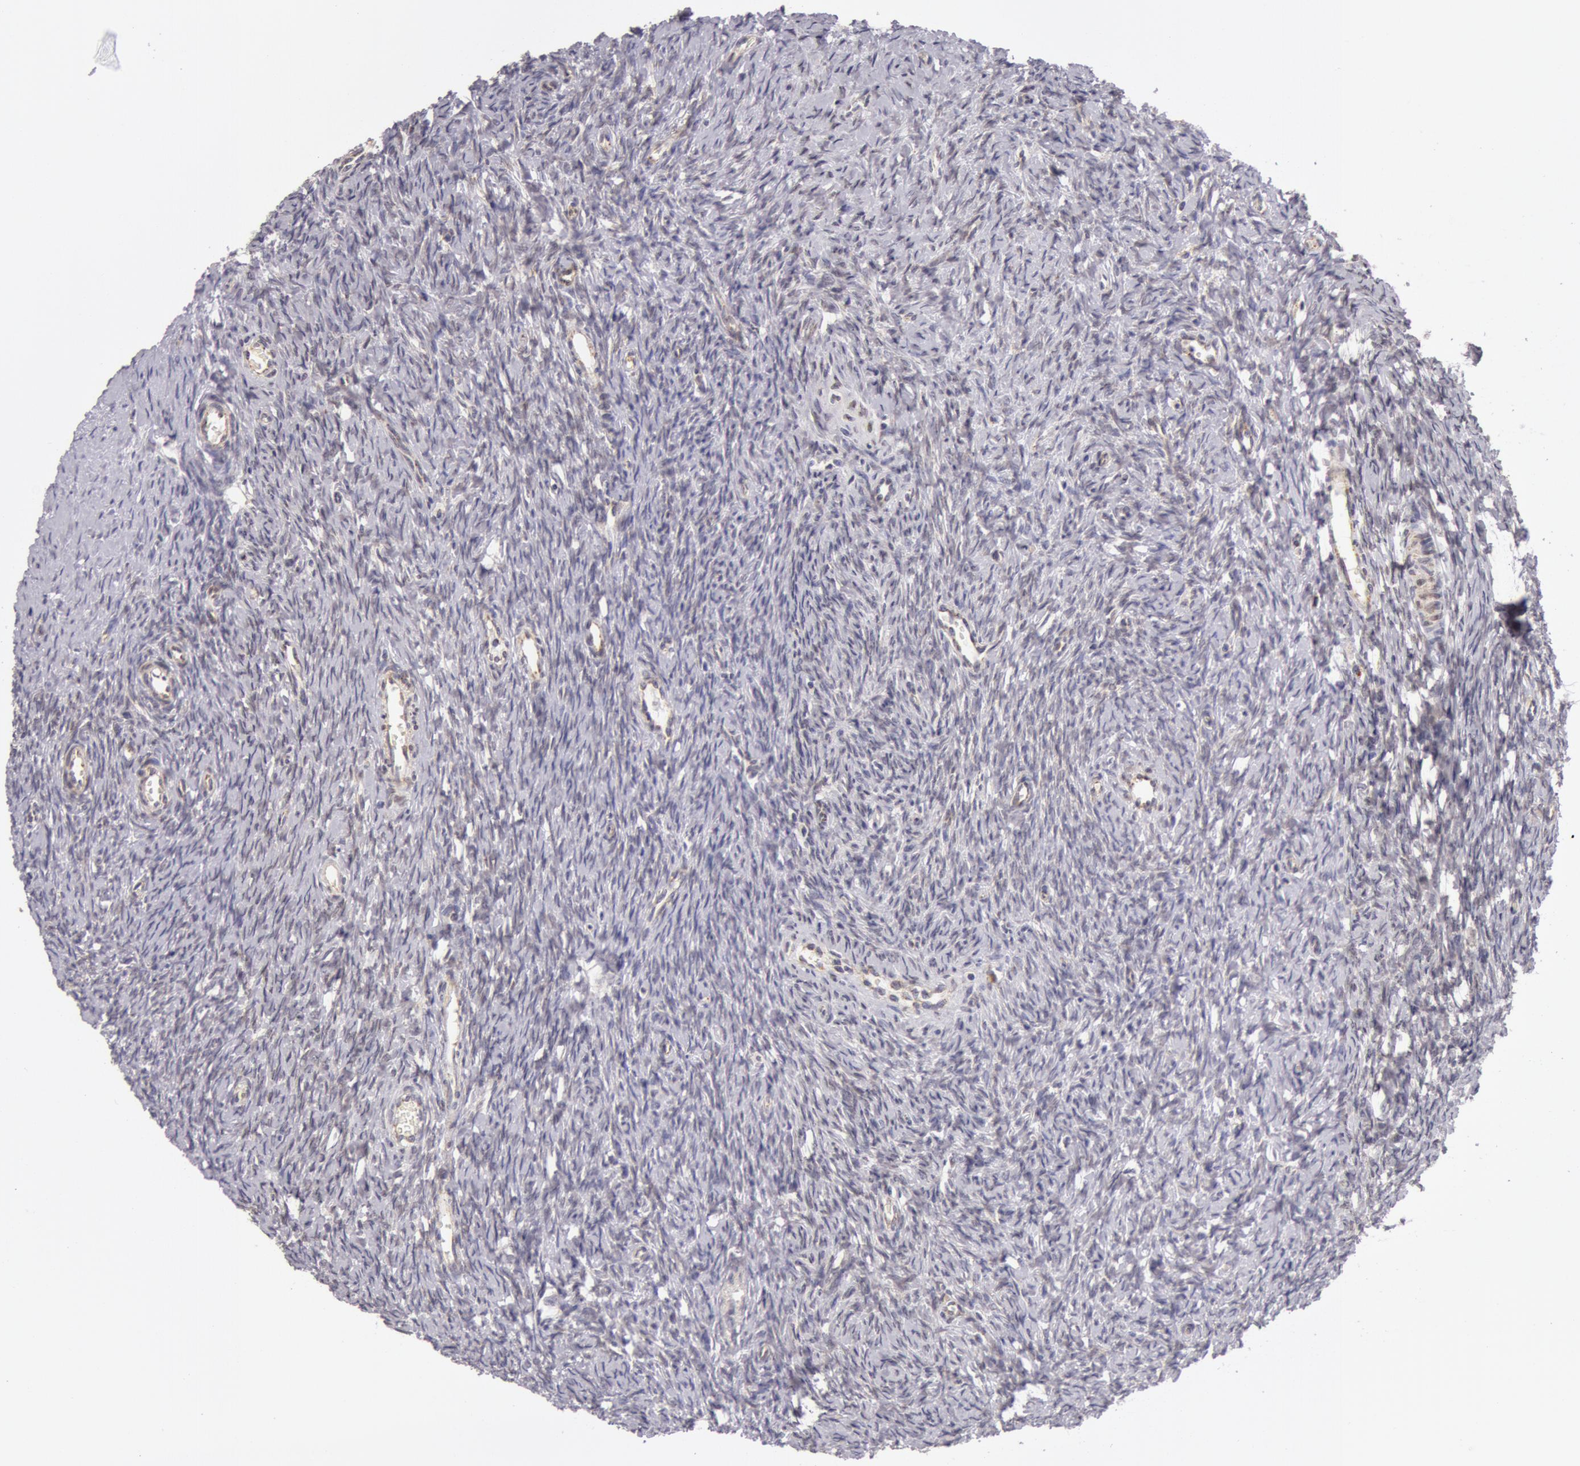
{"staining": {"intensity": "negative", "quantity": "none", "location": "none"}, "tissue": "ovary", "cell_type": "Ovarian stroma cells", "image_type": "normal", "snomed": [{"axis": "morphology", "description": "Normal tissue, NOS"}, {"axis": "topography", "description": "Ovary"}], "caption": "The IHC micrograph has no significant staining in ovarian stroma cells of ovary.", "gene": "KRT18", "patient": {"sex": "female", "age": 32}}